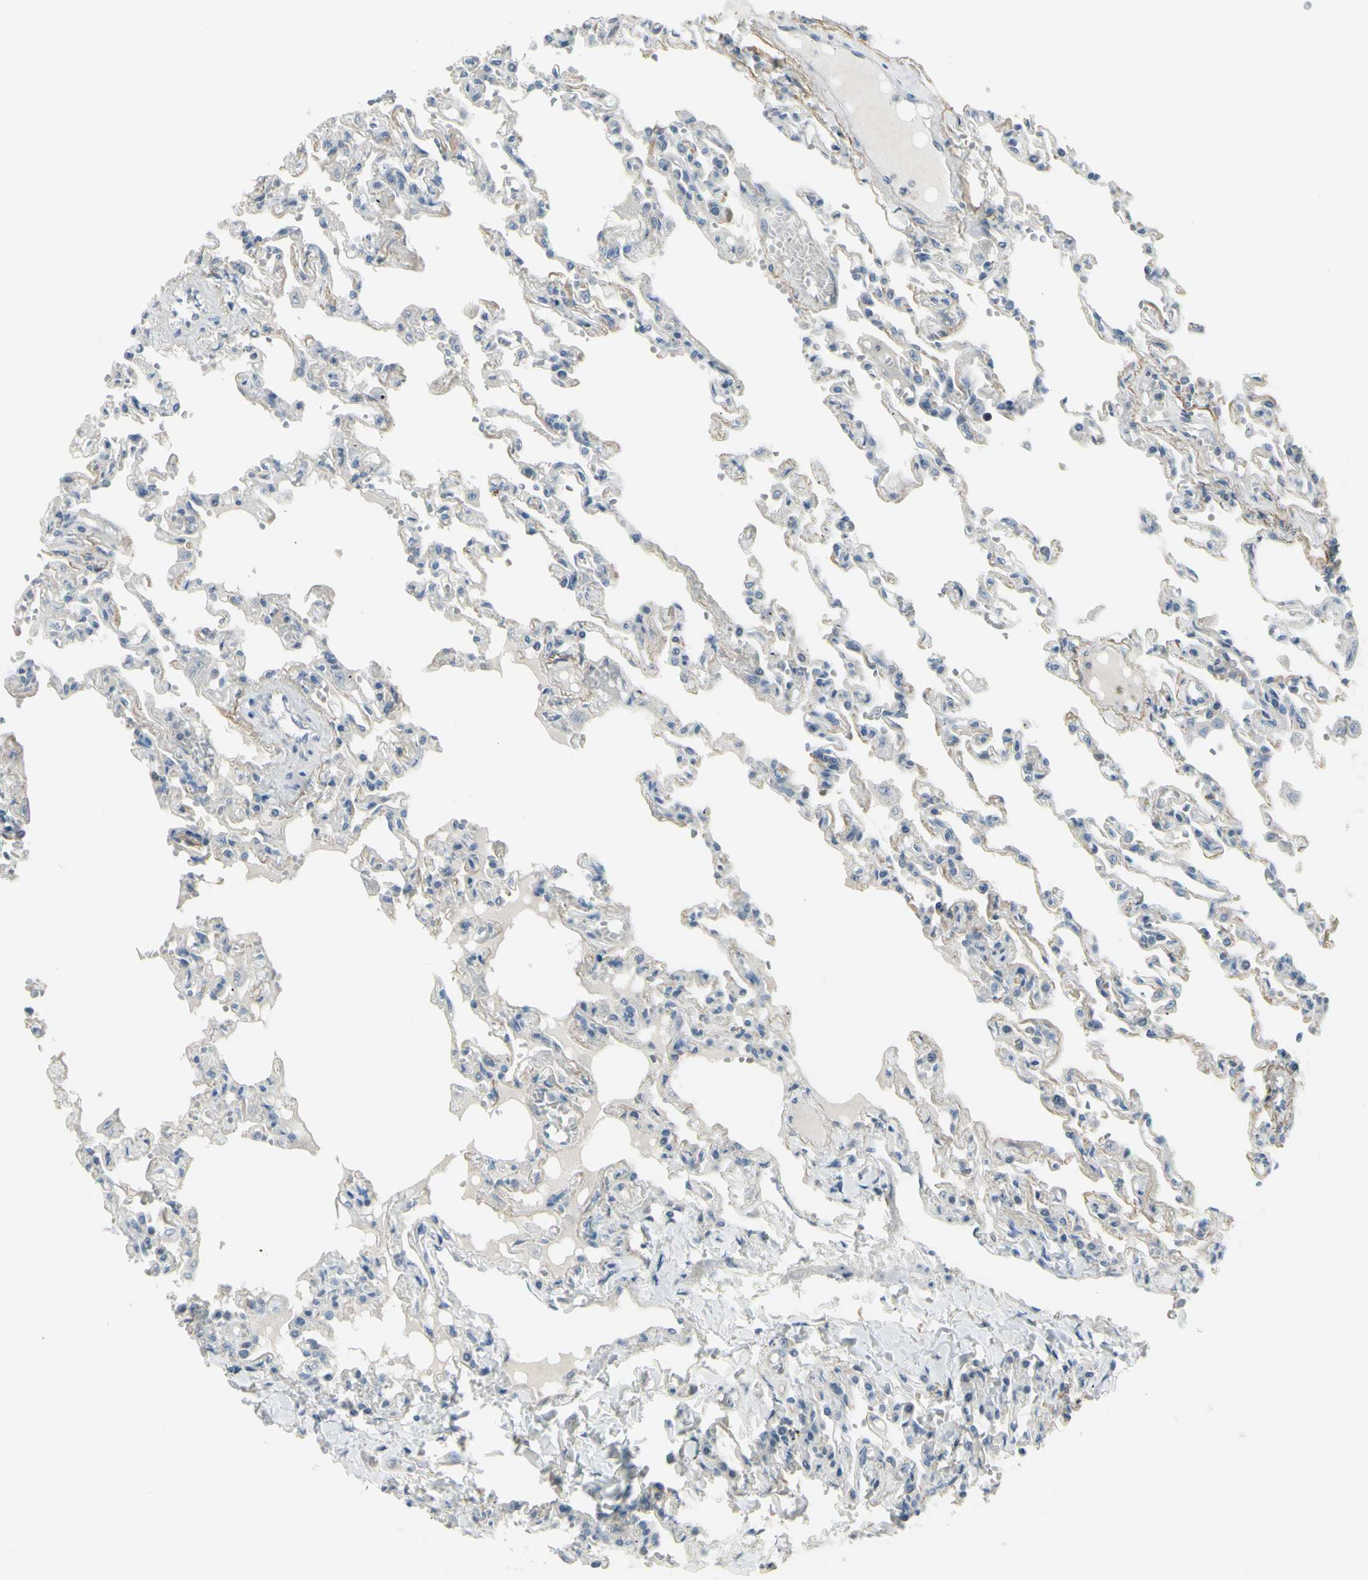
{"staining": {"intensity": "negative", "quantity": "none", "location": "none"}, "tissue": "lung", "cell_type": "Alveolar cells", "image_type": "normal", "snomed": [{"axis": "morphology", "description": "Normal tissue, NOS"}, {"axis": "topography", "description": "Lung"}], "caption": "This is a histopathology image of immunohistochemistry (IHC) staining of unremarkable lung, which shows no positivity in alveolar cells.", "gene": "CCNB2", "patient": {"sex": "male", "age": 21}}